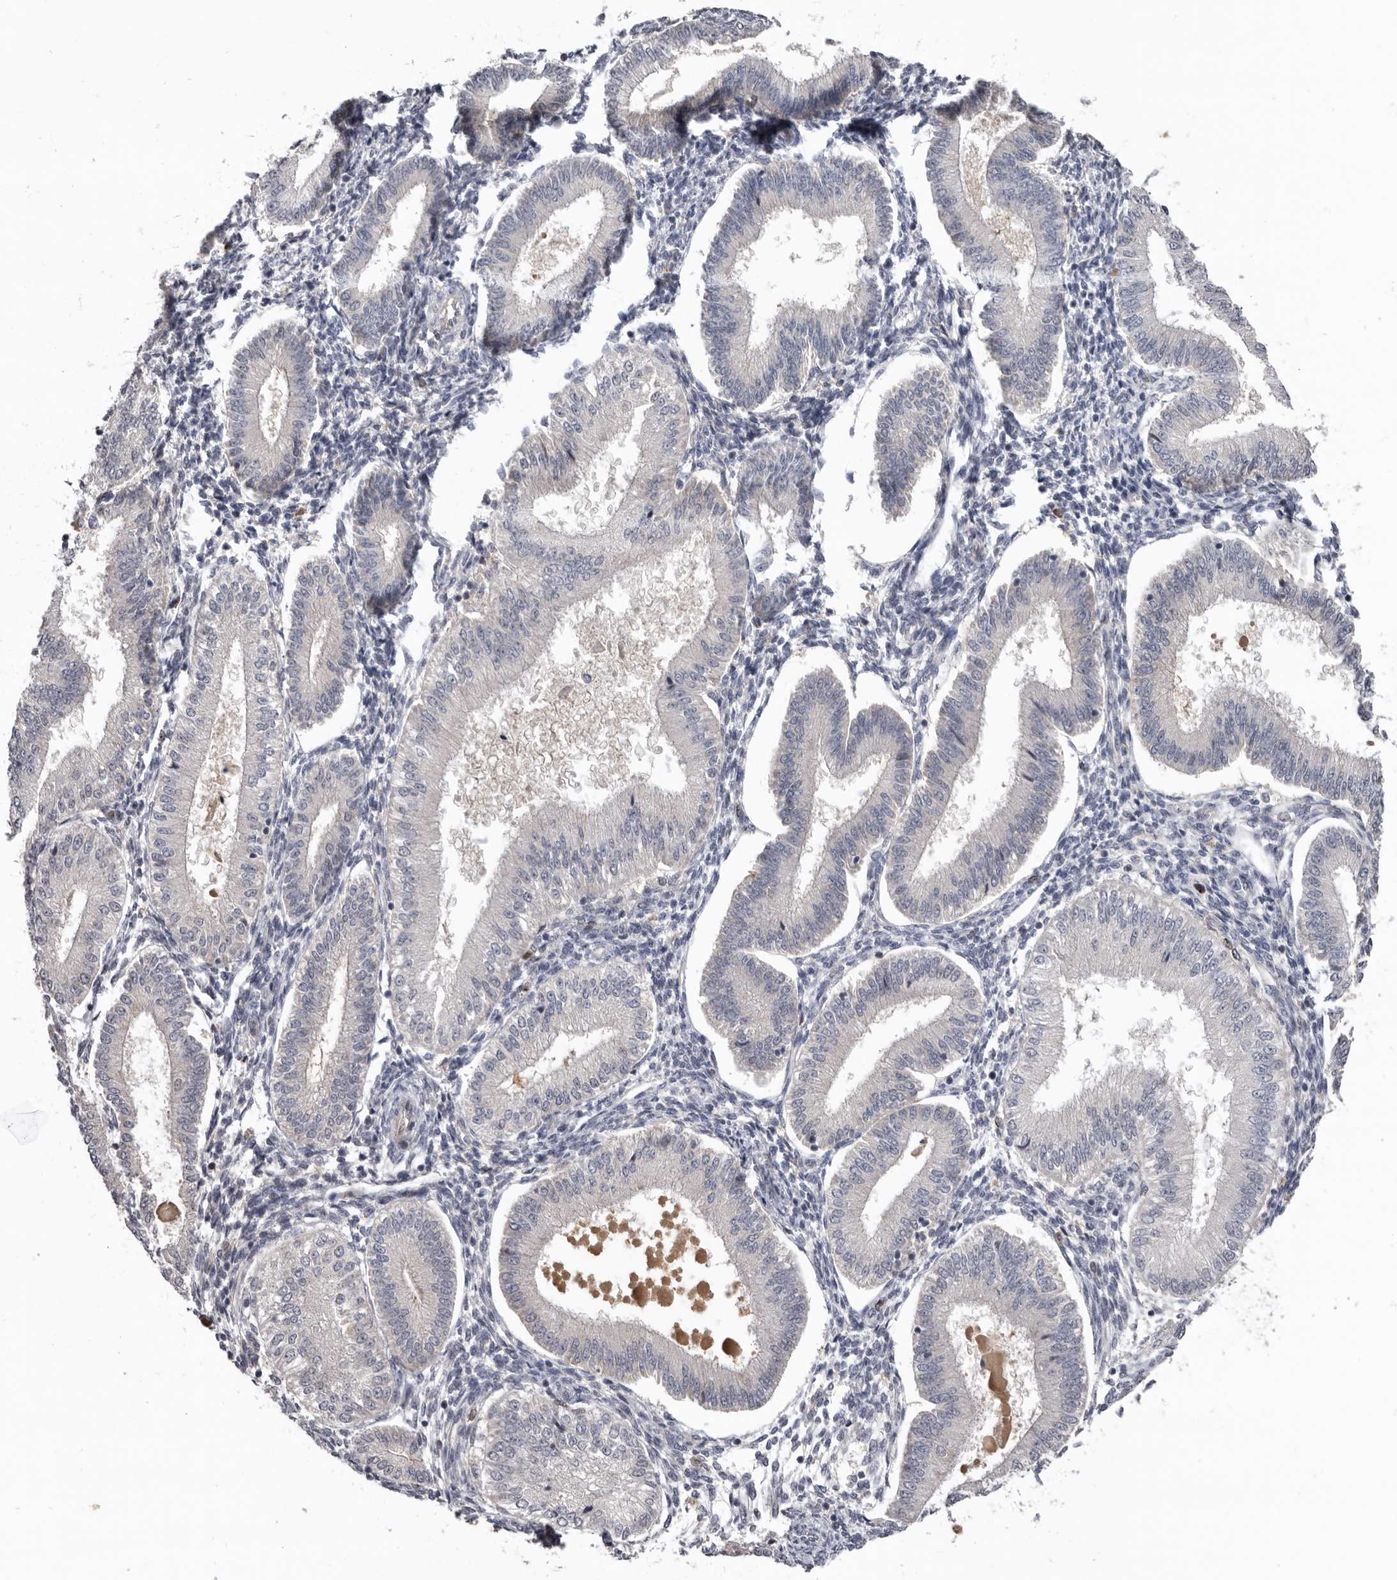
{"staining": {"intensity": "moderate", "quantity": "<25%", "location": "nuclear"}, "tissue": "endometrium", "cell_type": "Cells in endometrial stroma", "image_type": "normal", "snomed": [{"axis": "morphology", "description": "Normal tissue, NOS"}, {"axis": "topography", "description": "Endometrium"}], "caption": "Human endometrium stained with a brown dye reveals moderate nuclear positive expression in approximately <25% of cells in endometrial stroma.", "gene": "CDCA8", "patient": {"sex": "female", "age": 39}}